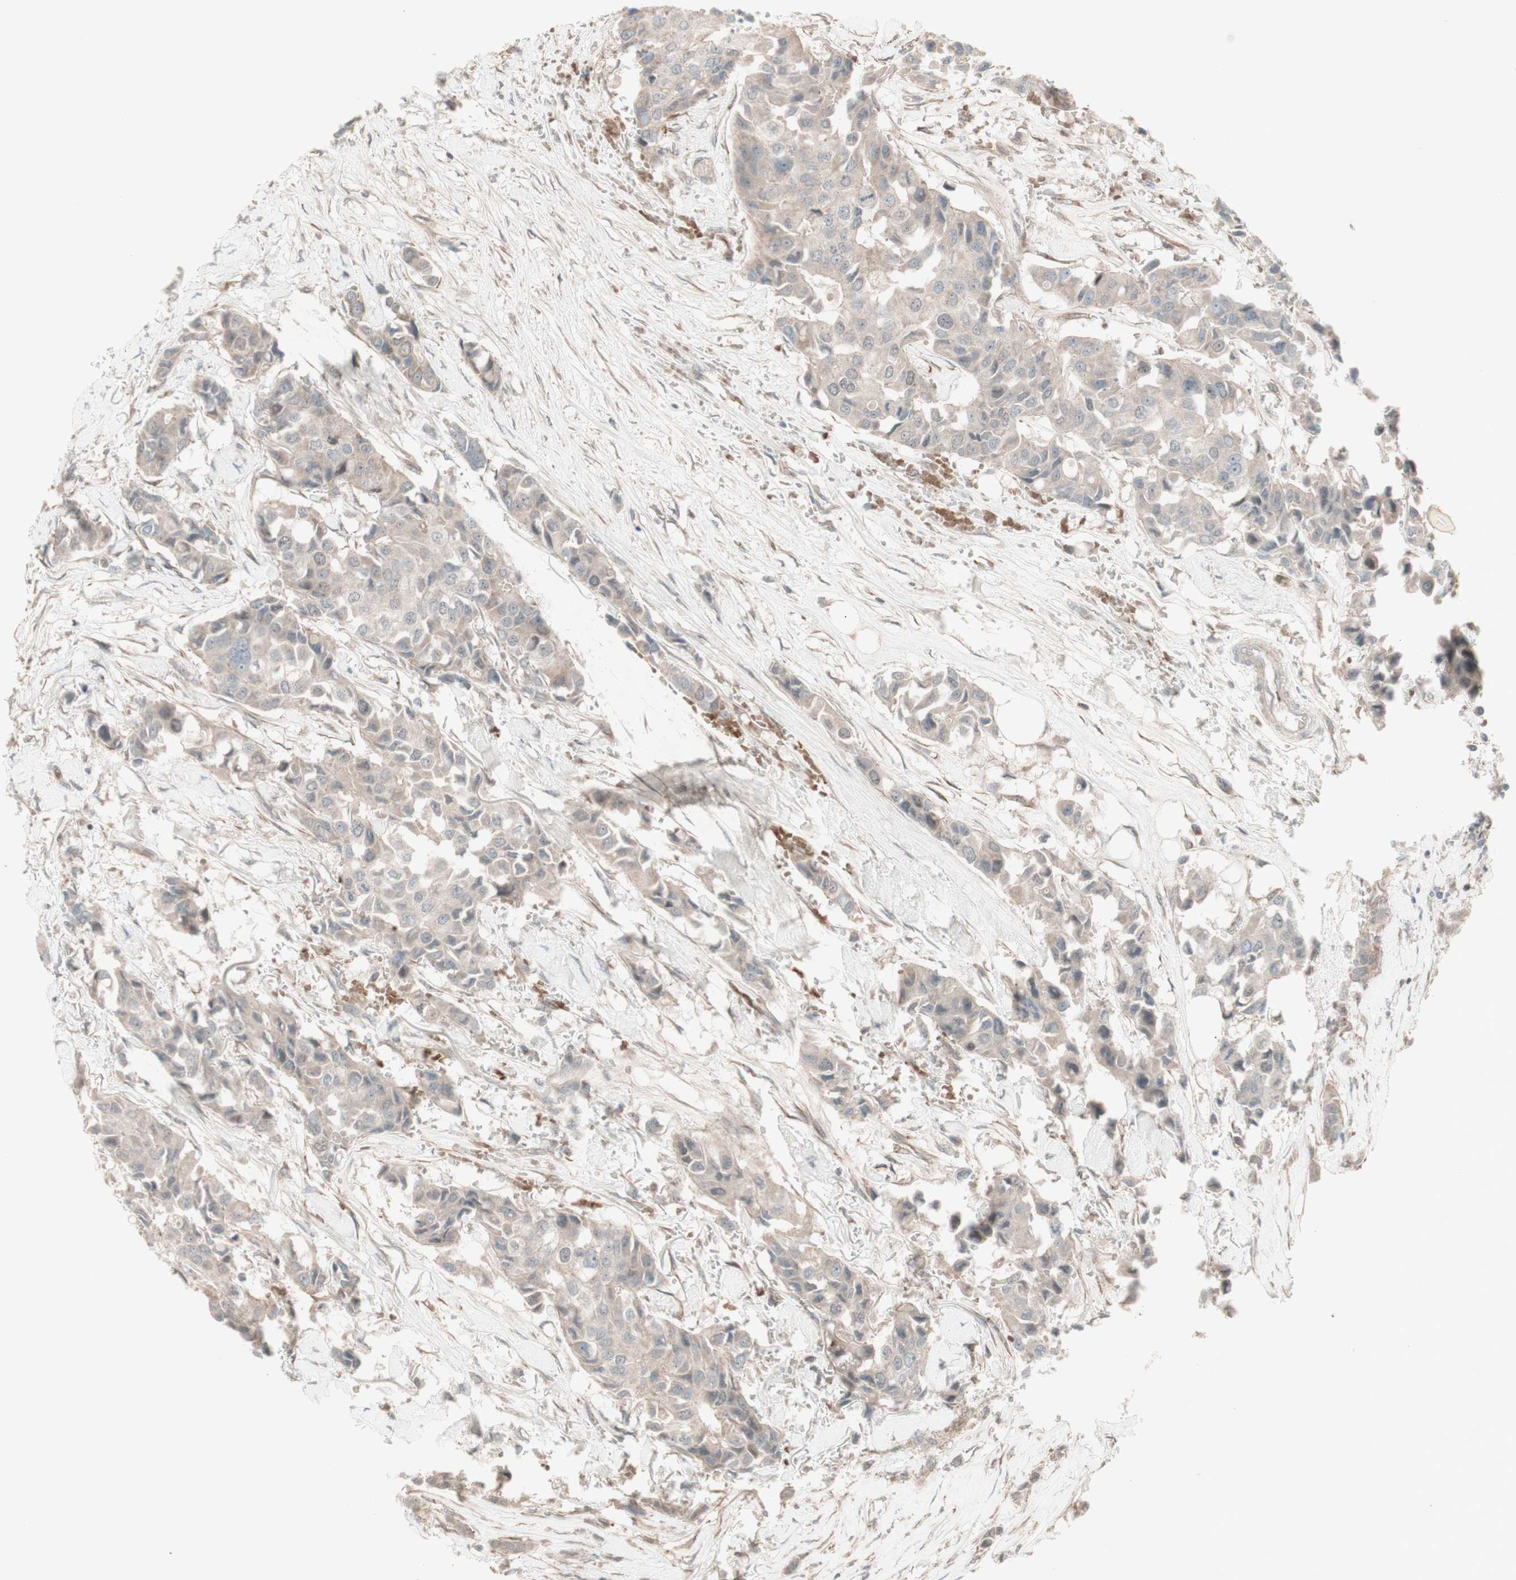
{"staining": {"intensity": "weak", "quantity": ">75%", "location": "cytoplasmic/membranous,nuclear"}, "tissue": "breast cancer", "cell_type": "Tumor cells", "image_type": "cancer", "snomed": [{"axis": "morphology", "description": "Duct carcinoma"}, {"axis": "topography", "description": "Breast"}], "caption": "Brown immunohistochemical staining in human breast cancer displays weak cytoplasmic/membranous and nuclear staining in approximately >75% of tumor cells.", "gene": "MSH6", "patient": {"sex": "female", "age": 80}}